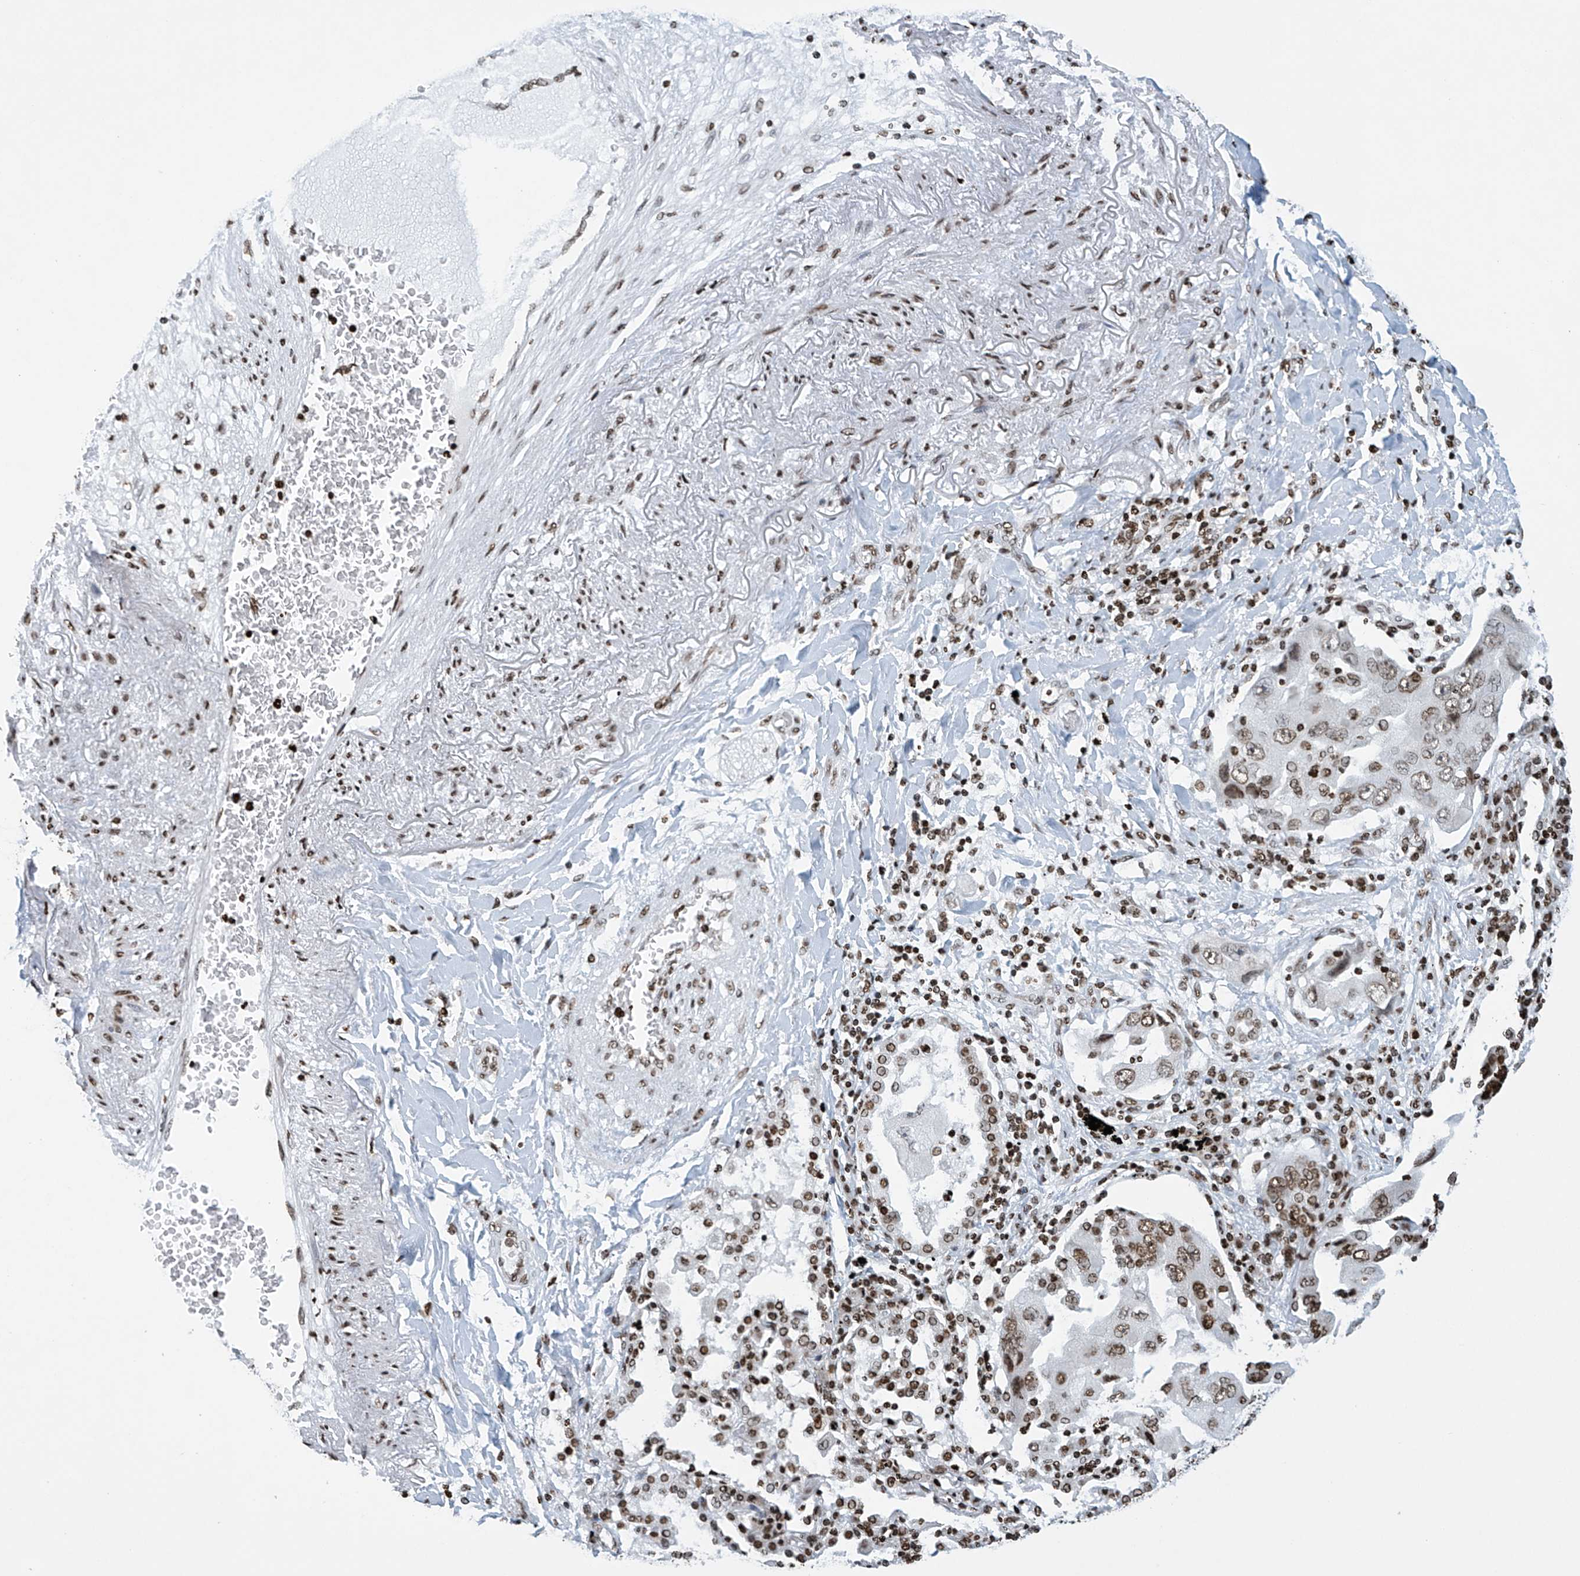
{"staining": {"intensity": "moderate", "quantity": ">75%", "location": "nuclear"}, "tissue": "lung cancer", "cell_type": "Tumor cells", "image_type": "cancer", "snomed": [{"axis": "morphology", "description": "Adenocarcinoma, NOS"}, {"axis": "topography", "description": "Lung"}], "caption": "The immunohistochemical stain shows moderate nuclear positivity in tumor cells of lung cancer (adenocarcinoma) tissue. (DAB = brown stain, brightfield microscopy at high magnification).", "gene": "H4C16", "patient": {"sex": "female", "age": 65}}